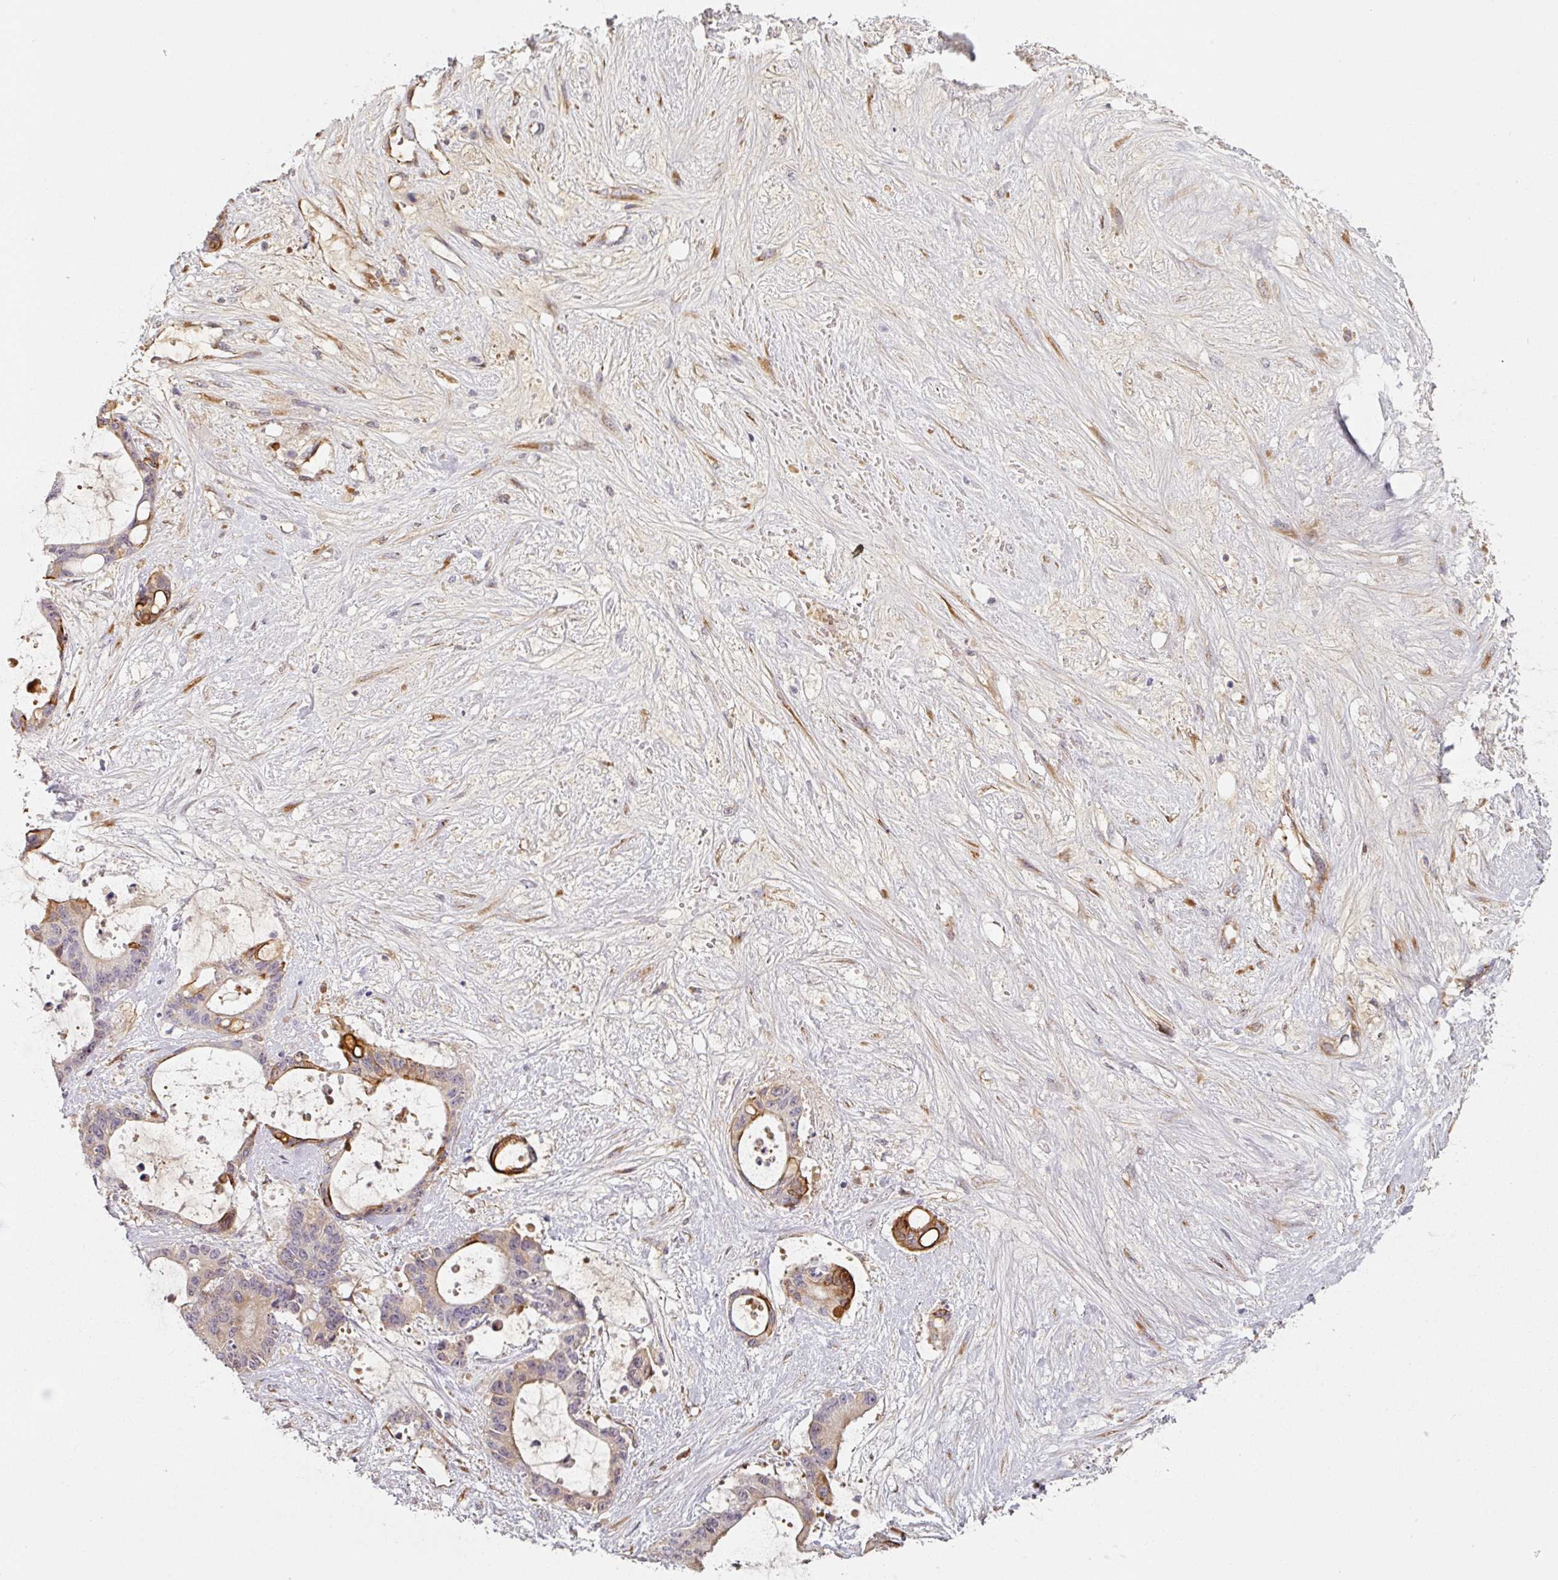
{"staining": {"intensity": "strong", "quantity": "<25%", "location": "cytoplasmic/membranous"}, "tissue": "liver cancer", "cell_type": "Tumor cells", "image_type": "cancer", "snomed": [{"axis": "morphology", "description": "Normal tissue, NOS"}, {"axis": "morphology", "description": "Cholangiocarcinoma"}, {"axis": "topography", "description": "Liver"}, {"axis": "topography", "description": "Peripheral nerve tissue"}], "caption": "Protein analysis of cholangiocarcinoma (liver) tissue shows strong cytoplasmic/membranous staining in about <25% of tumor cells. (Brightfield microscopy of DAB IHC at high magnification).", "gene": "CEP78", "patient": {"sex": "female", "age": 73}}